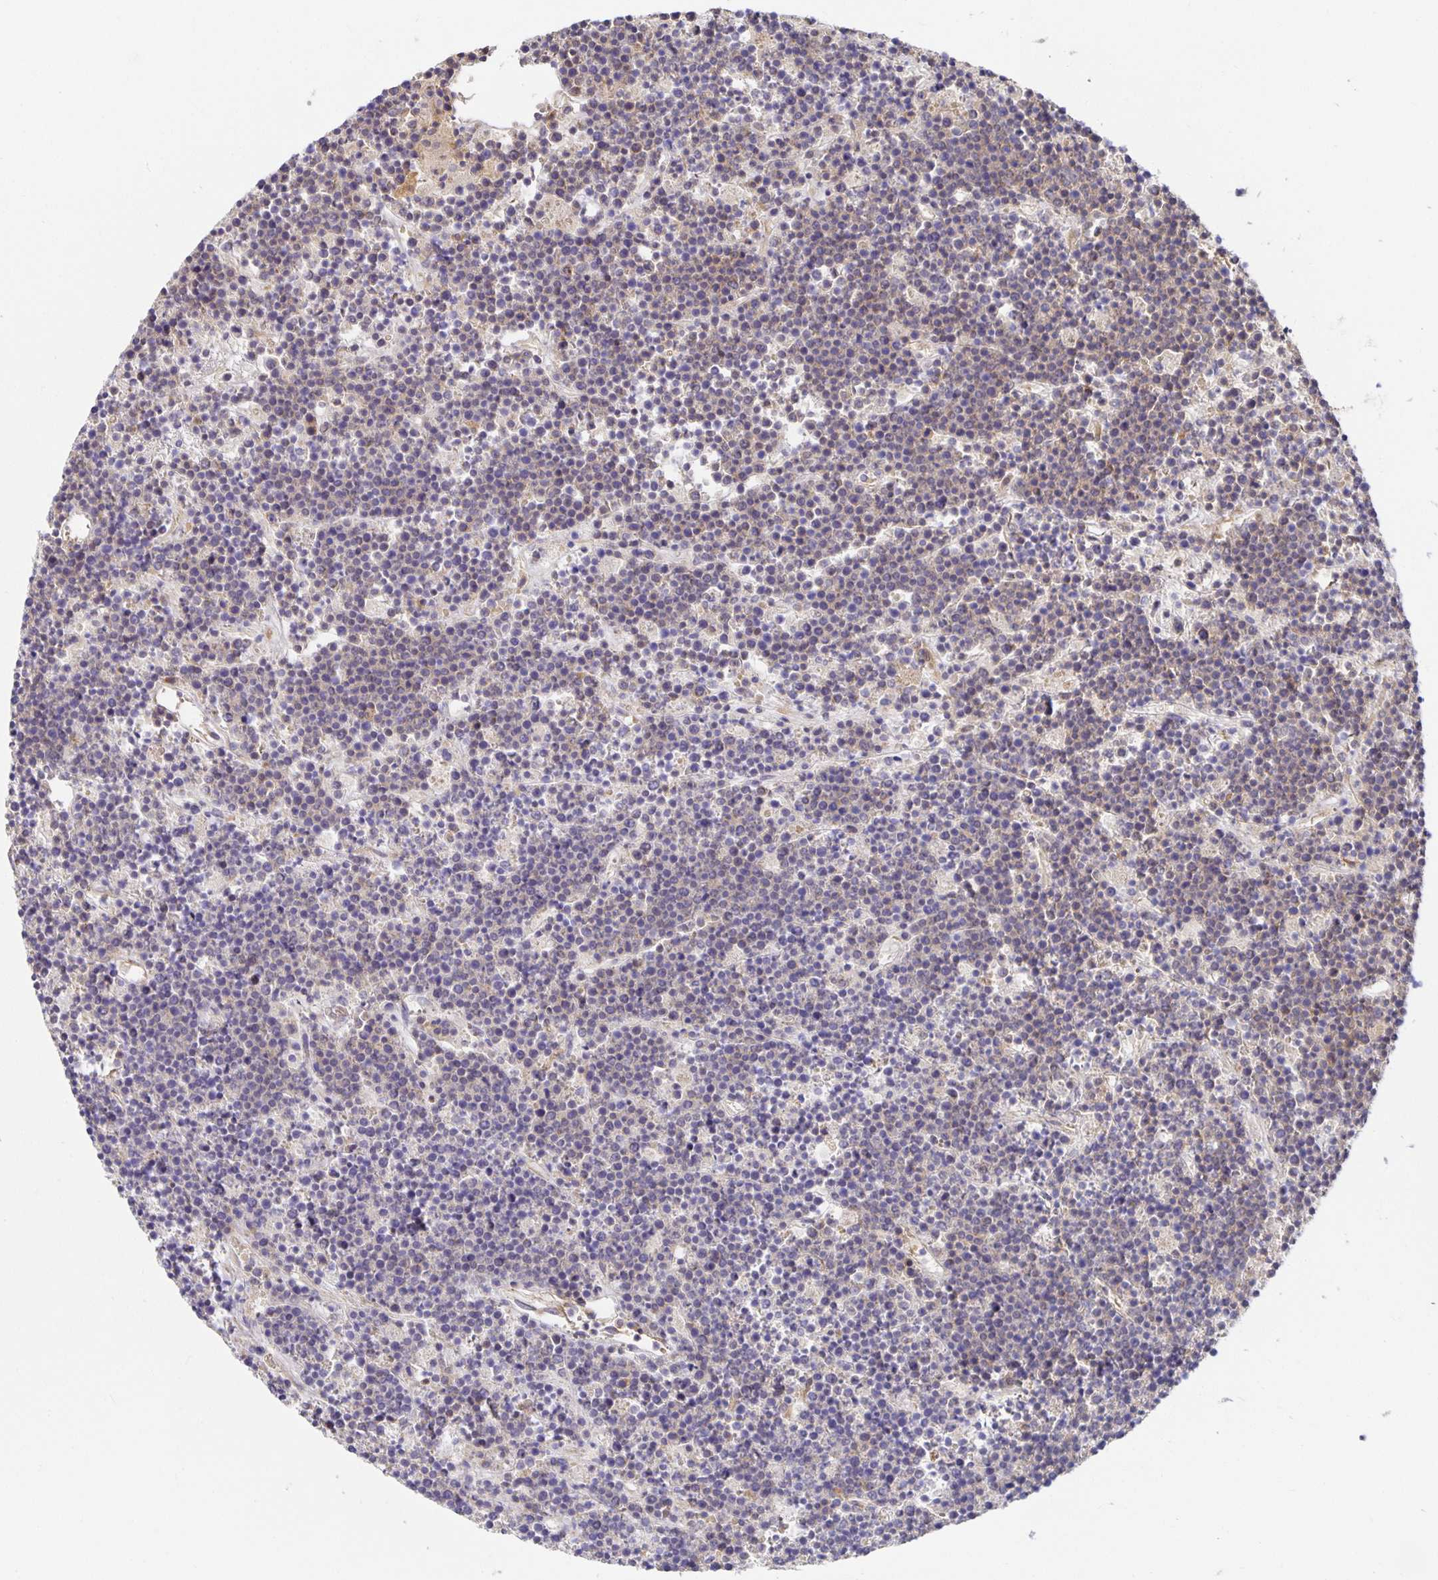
{"staining": {"intensity": "negative", "quantity": "none", "location": "none"}, "tissue": "lymphoma", "cell_type": "Tumor cells", "image_type": "cancer", "snomed": [{"axis": "morphology", "description": "Malignant lymphoma, non-Hodgkin's type, High grade"}, {"axis": "topography", "description": "Ovary"}], "caption": "Immunohistochemistry (IHC) micrograph of neoplastic tissue: lymphoma stained with DAB (3,3'-diaminobenzidine) shows no significant protein expression in tumor cells. (DAB (3,3'-diaminobenzidine) immunohistochemistry visualized using brightfield microscopy, high magnification).", "gene": "USO1", "patient": {"sex": "female", "age": 56}}